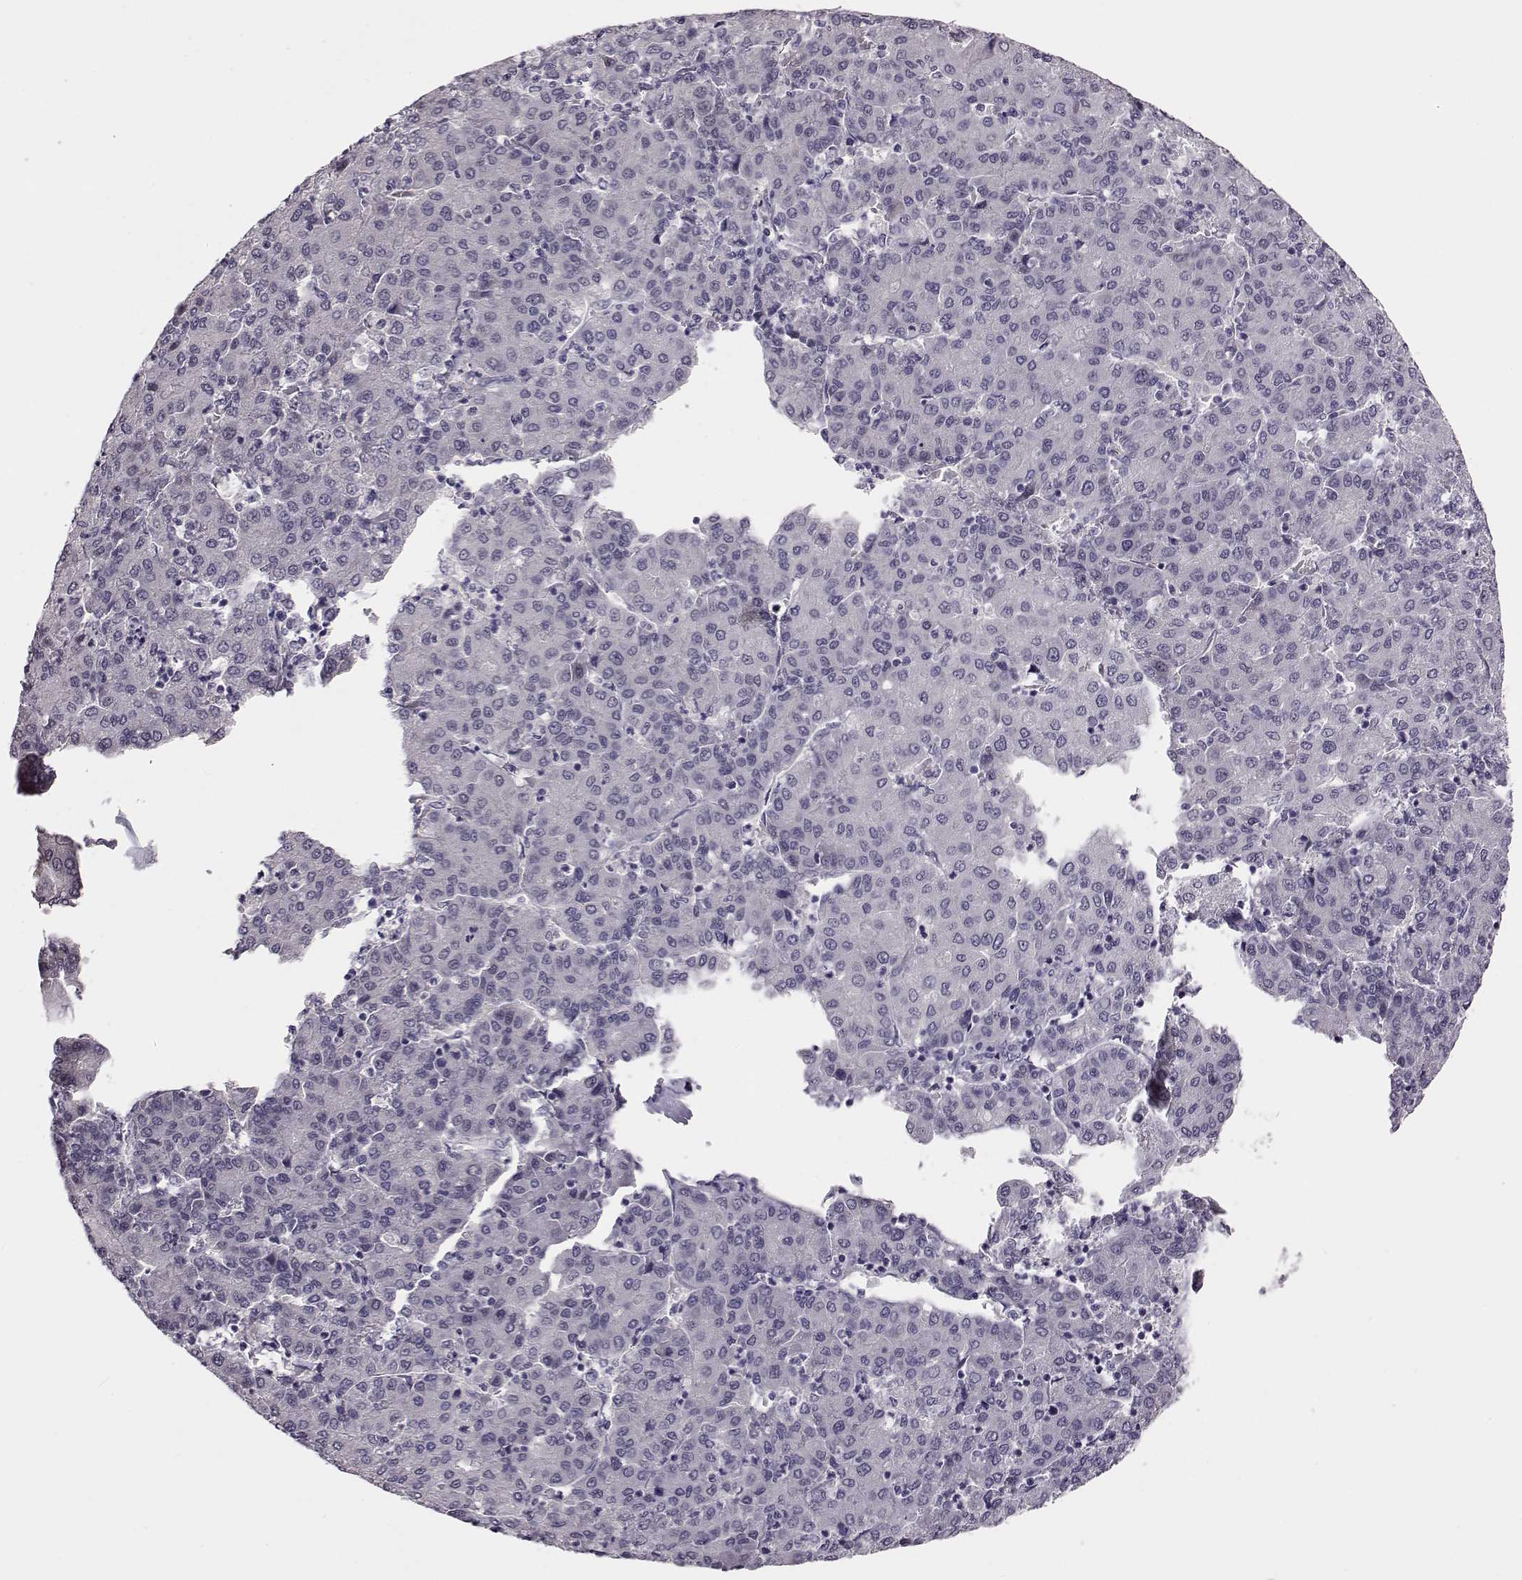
{"staining": {"intensity": "negative", "quantity": "none", "location": "none"}, "tissue": "liver cancer", "cell_type": "Tumor cells", "image_type": "cancer", "snomed": [{"axis": "morphology", "description": "Carcinoma, Hepatocellular, NOS"}, {"axis": "topography", "description": "Liver"}], "caption": "Liver cancer stained for a protein using immunohistochemistry (IHC) displays no positivity tumor cells.", "gene": "C10orf62", "patient": {"sex": "male", "age": 65}}